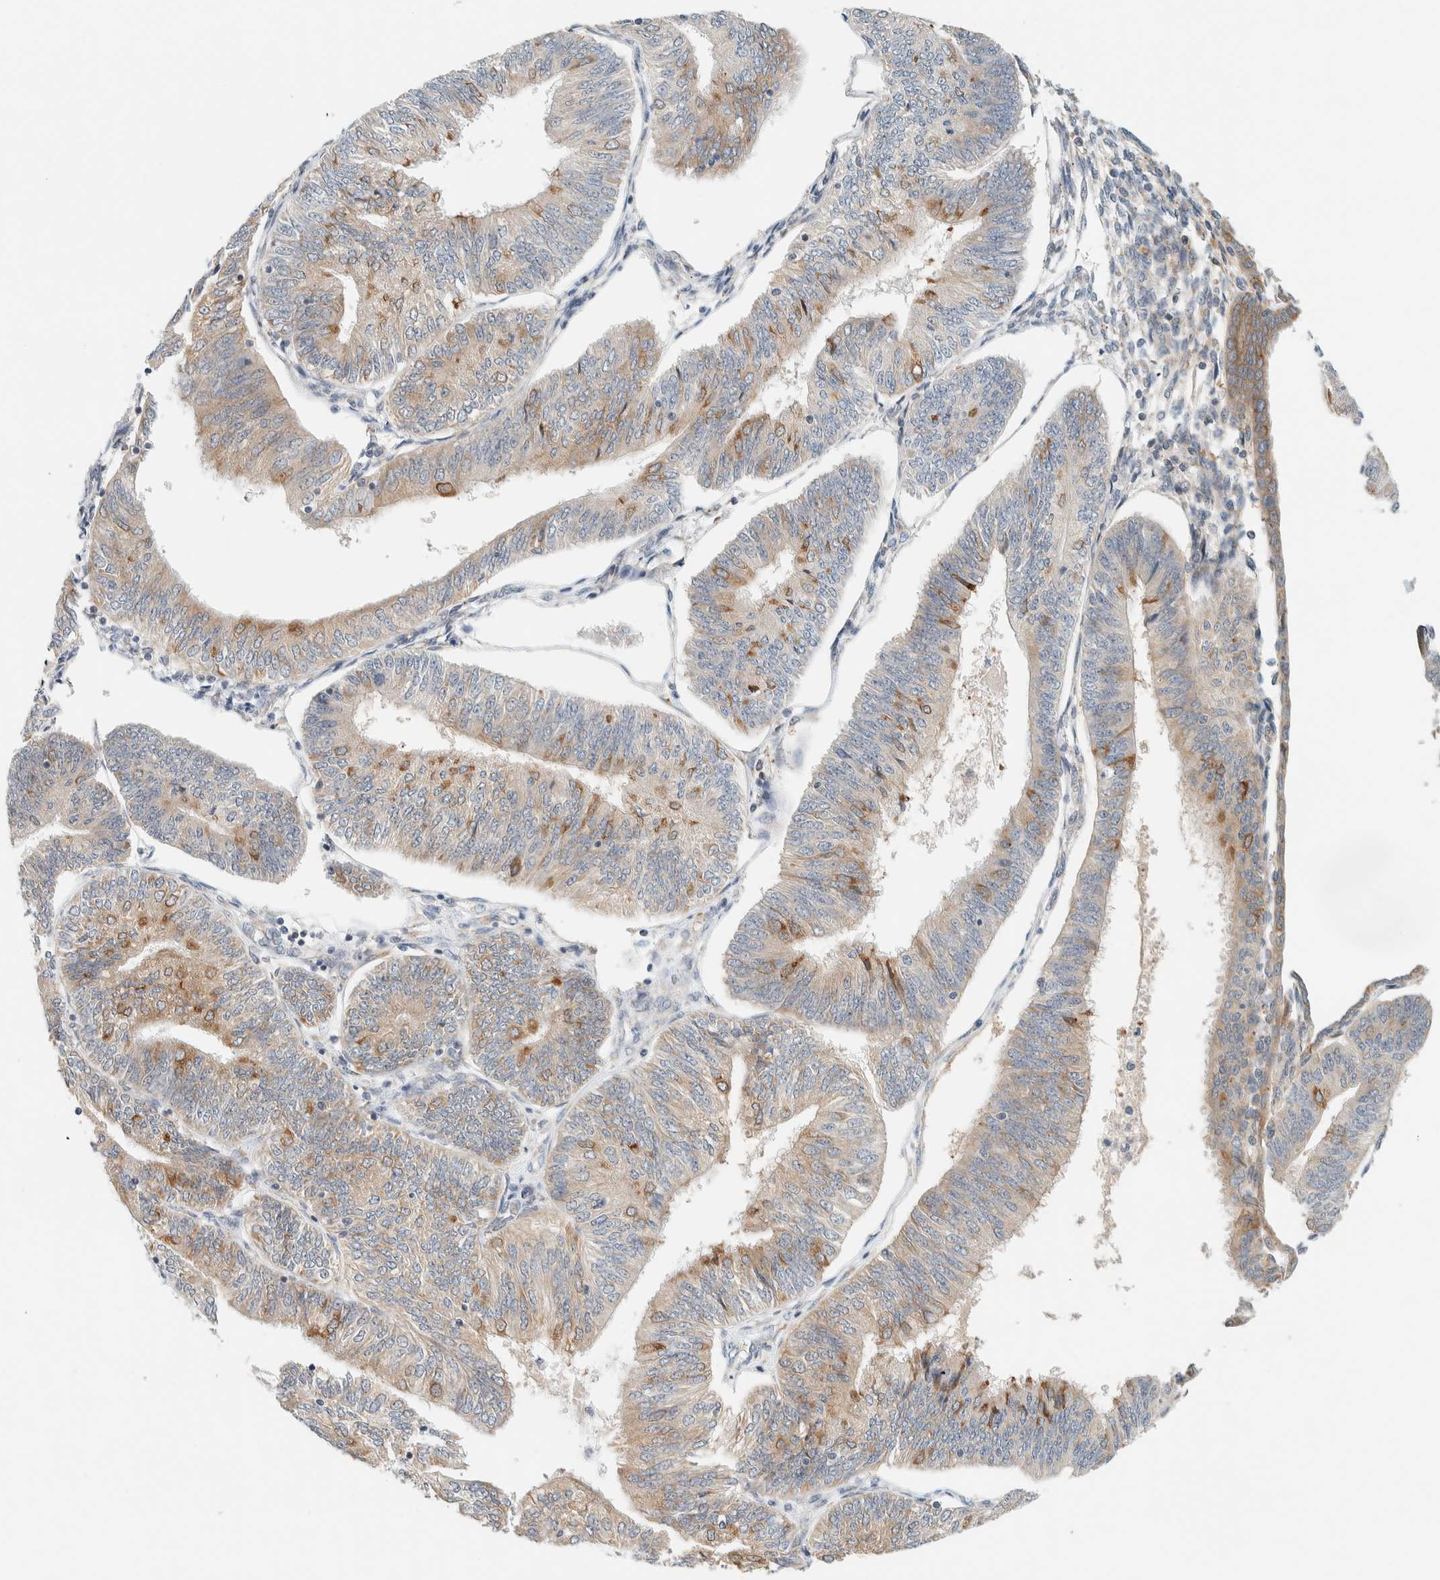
{"staining": {"intensity": "moderate", "quantity": "<25%", "location": "cytoplasmic/membranous"}, "tissue": "endometrial cancer", "cell_type": "Tumor cells", "image_type": "cancer", "snomed": [{"axis": "morphology", "description": "Adenocarcinoma, NOS"}, {"axis": "topography", "description": "Endometrium"}], "caption": "Immunohistochemical staining of human endometrial adenocarcinoma exhibits low levels of moderate cytoplasmic/membranous protein expression in approximately <25% of tumor cells.", "gene": "SUMF2", "patient": {"sex": "female", "age": 58}}